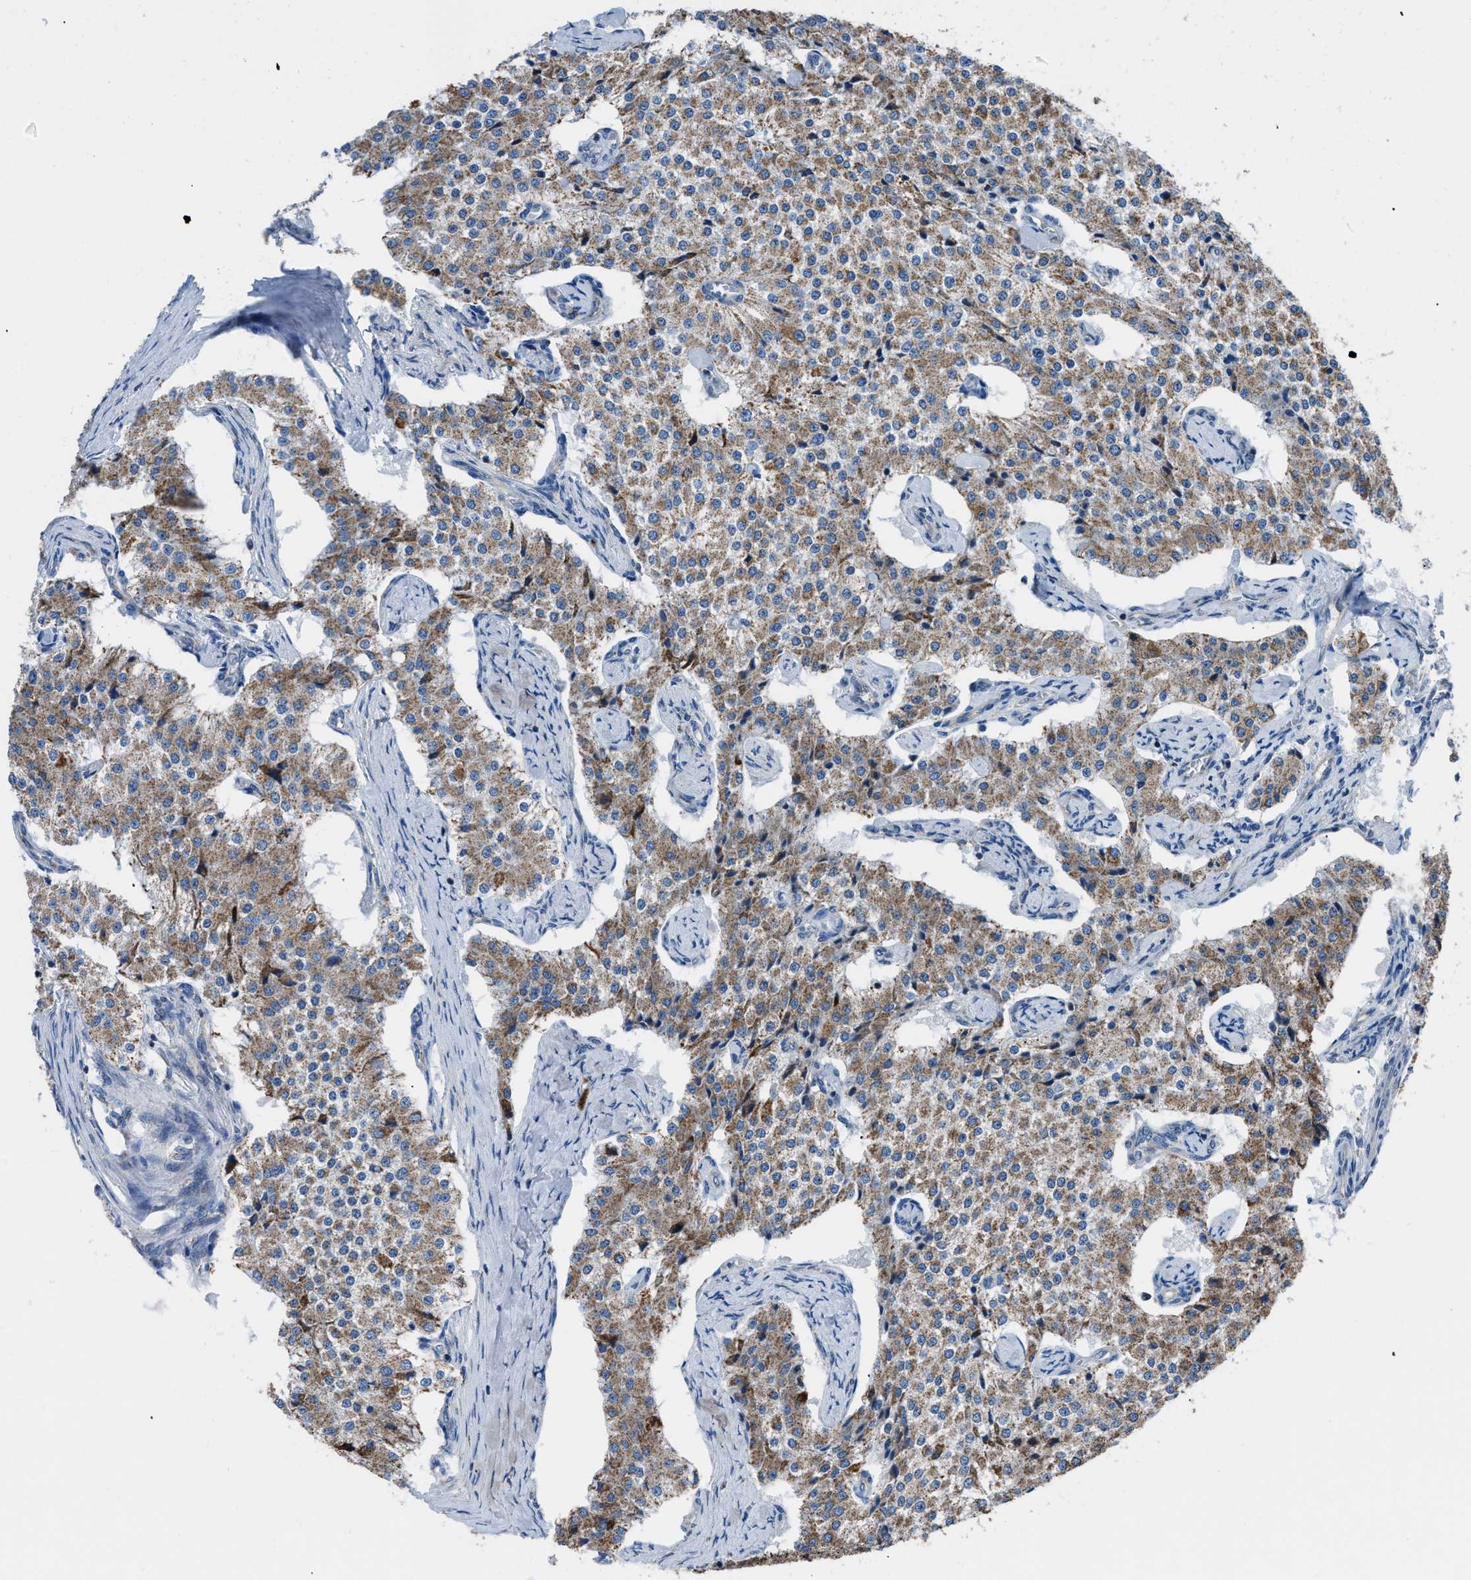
{"staining": {"intensity": "moderate", "quantity": ">75%", "location": "cytoplasmic/membranous"}, "tissue": "carcinoid", "cell_type": "Tumor cells", "image_type": "cancer", "snomed": [{"axis": "morphology", "description": "Carcinoid, malignant, NOS"}, {"axis": "topography", "description": "Colon"}], "caption": "Carcinoid stained with a brown dye reveals moderate cytoplasmic/membranous positive staining in approximately >75% of tumor cells.", "gene": "ETFB", "patient": {"sex": "female", "age": 52}}